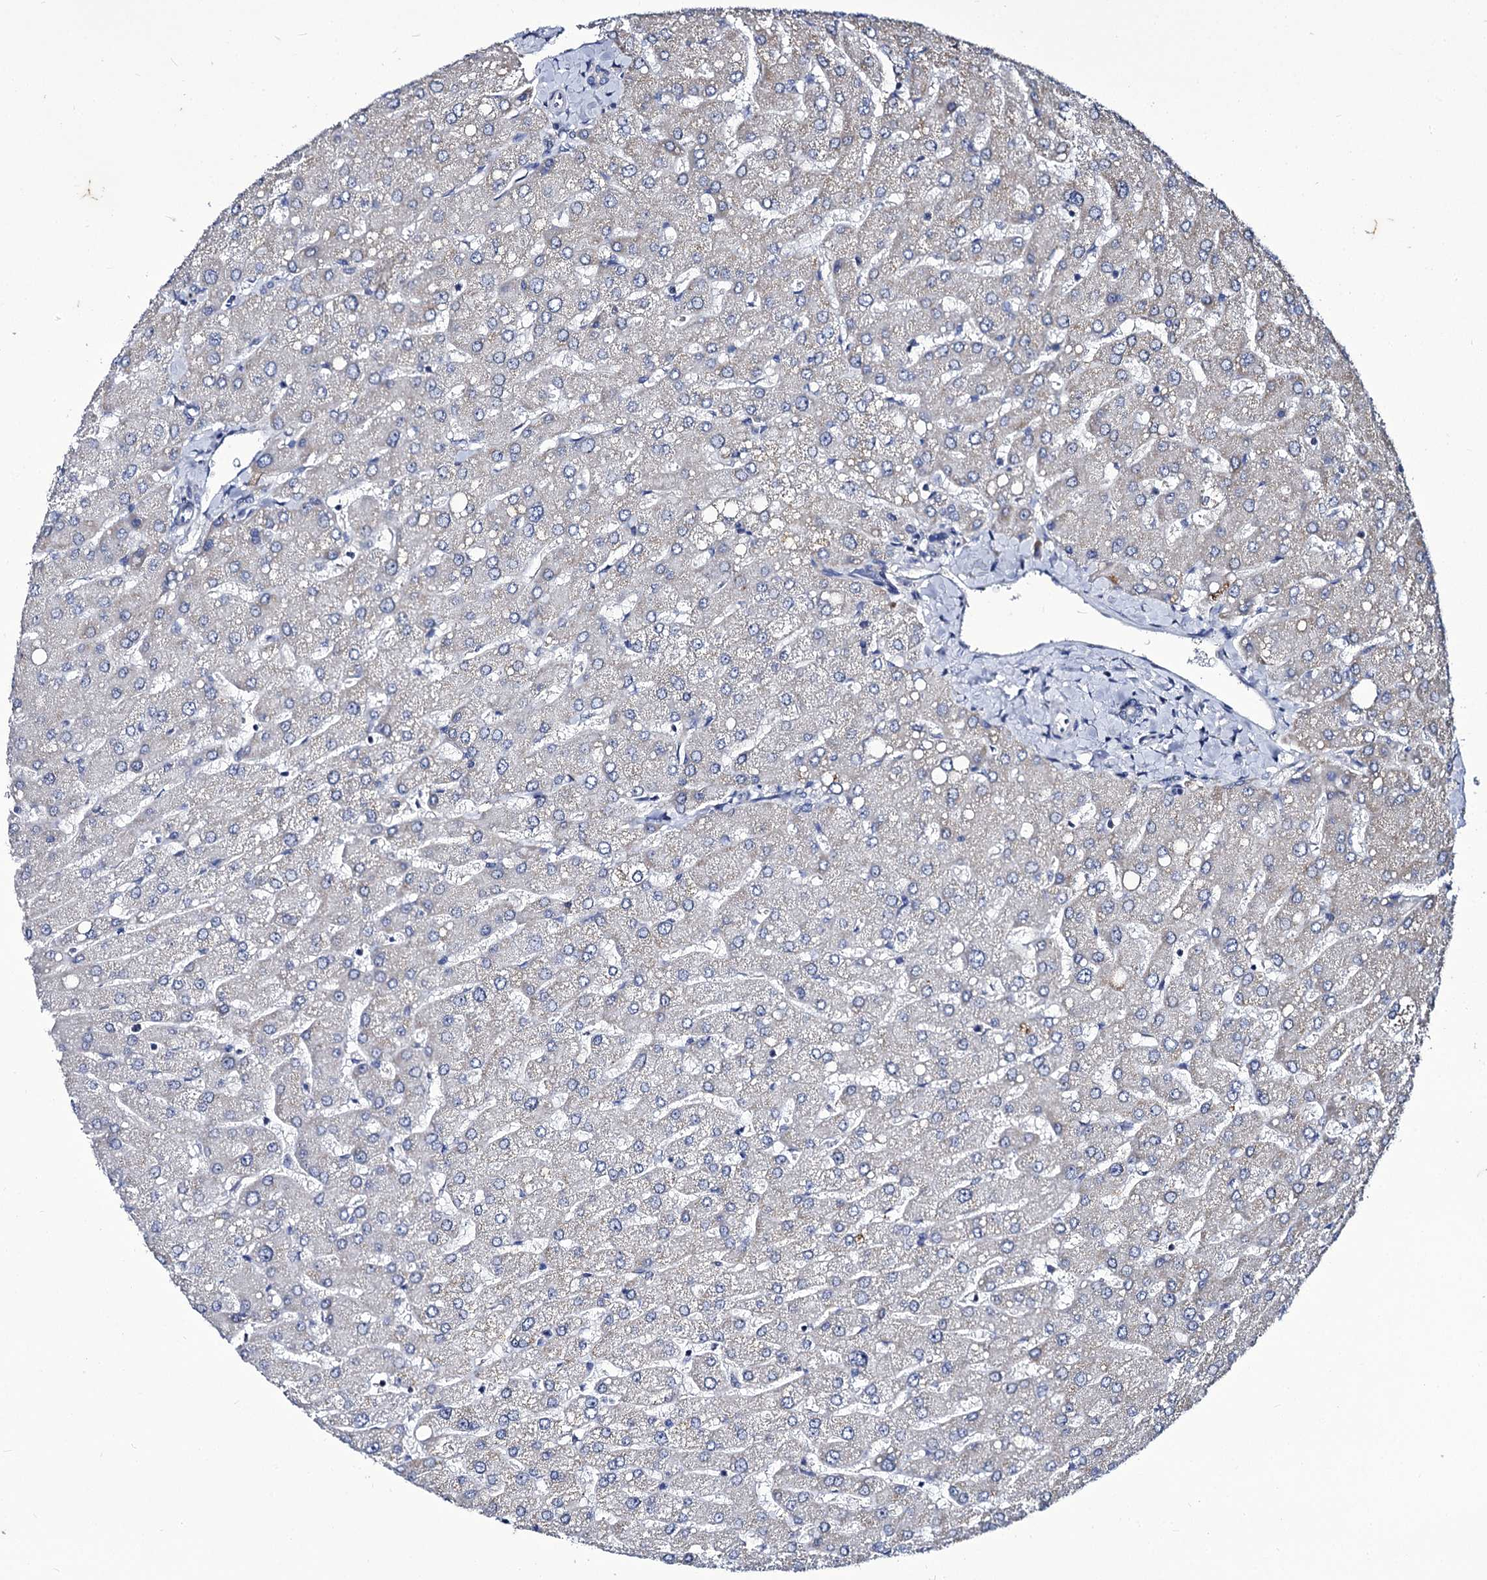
{"staining": {"intensity": "negative", "quantity": "none", "location": "none"}, "tissue": "liver", "cell_type": "Cholangiocytes", "image_type": "normal", "snomed": [{"axis": "morphology", "description": "Normal tissue, NOS"}, {"axis": "topography", "description": "Liver"}], "caption": "An immunohistochemistry (IHC) micrograph of normal liver is shown. There is no staining in cholangiocytes of liver.", "gene": "PANX2", "patient": {"sex": "male", "age": 55}}